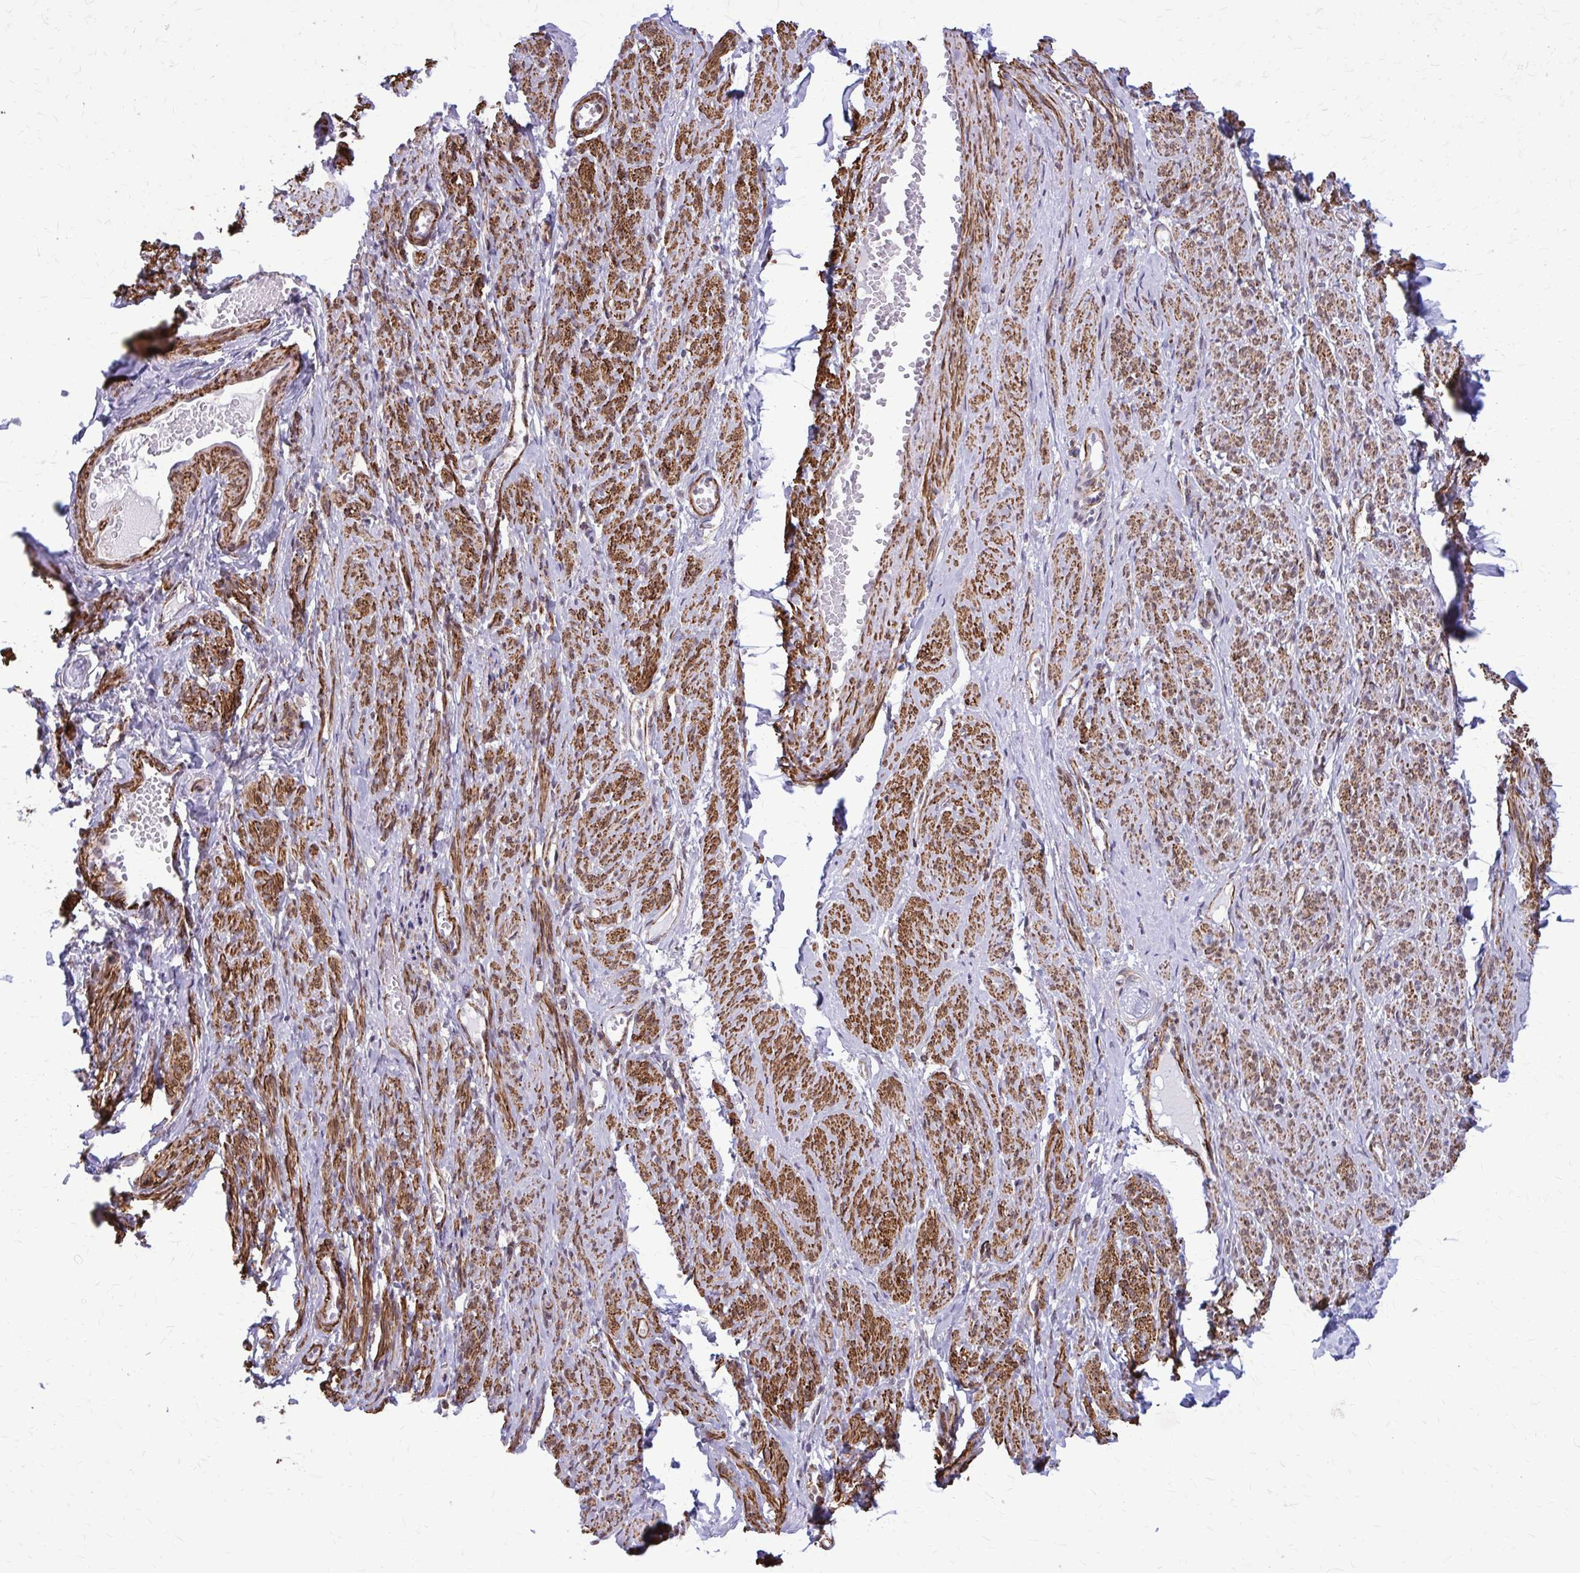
{"staining": {"intensity": "strong", "quantity": ">75%", "location": "cytoplasmic/membranous"}, "tissue": "smooth muscle", "cell_type": "Smooth muscle cells", "image_type": "normal", "snomed": [{"axis": "morphology", "description": "Normal tissue, NOS"}, {"axis": "topography", "description": "Smooth muscle"}], "caption": "Immunohistochemical staining of benign human smooth muscle shows >75% levels of strong cytoplasmic/membranous protein expression in about >75% of smooth muscle cells. (DAB (3,3'-diaminobenzidine) IHC, brown staining for protein, blue staining for nuclei).", "gene": "NRBF2", "patient": {"sex": "female", "age": 65}}